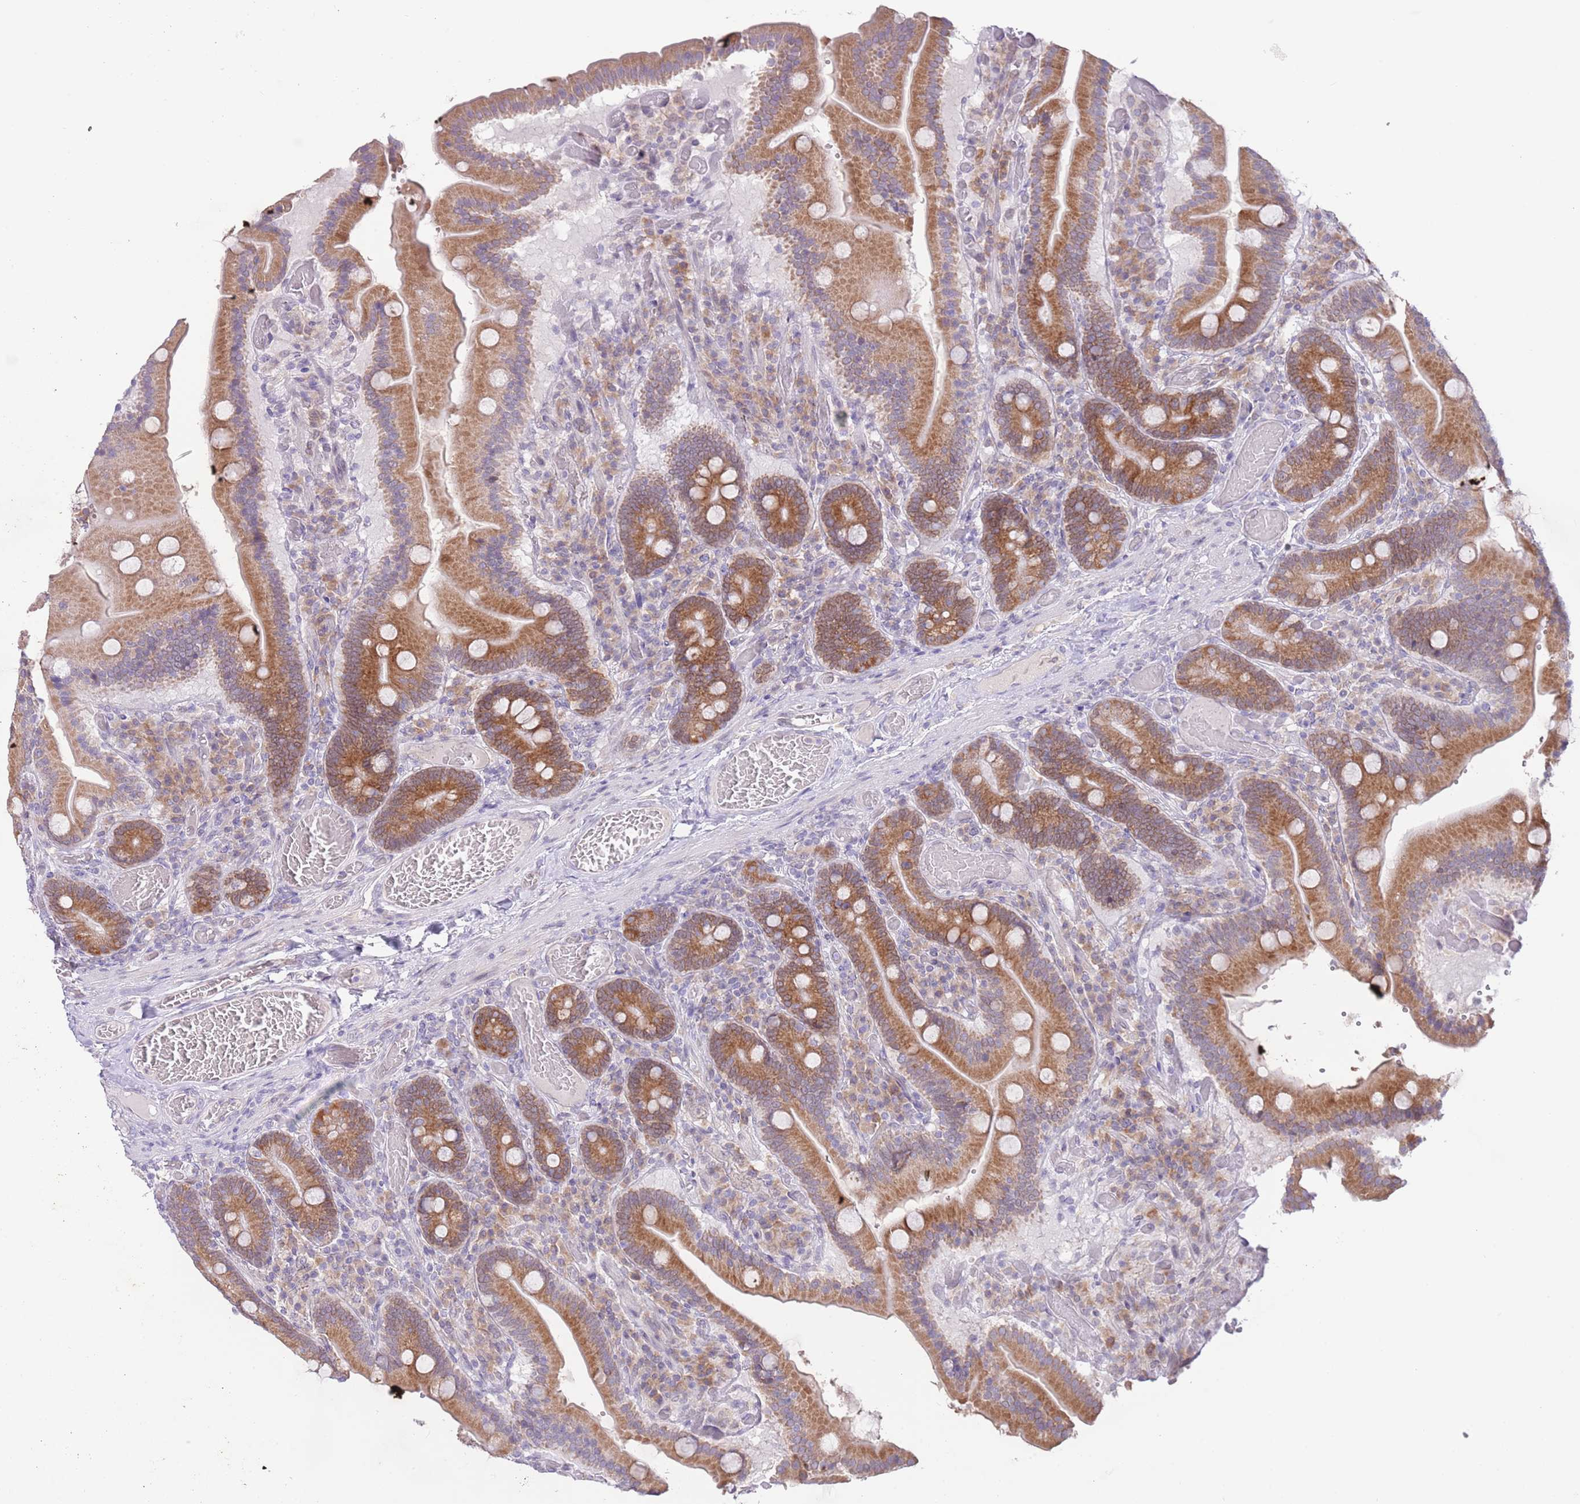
{"staining": {"intensity": "strong", "quantity": "25%-75%", "location": "cytoplasmic/membranous"}, "tissue": "duodenum", "cell_type": "Glandular cells", "image_type": "normal", "snomed": [{"axis": "morphology", "description": "Normal tissue, NOS"}, {"axis": "topography", "description": "Duodenum"}], "caption": "Strong cytoplasmic/membranous positivity for a protein is seen in about 25%-75% of glandular cells of normal duodenum using immunohistochemistry.", "gene": "EBPL", "patient": {"sex": "female", "age": 62}}